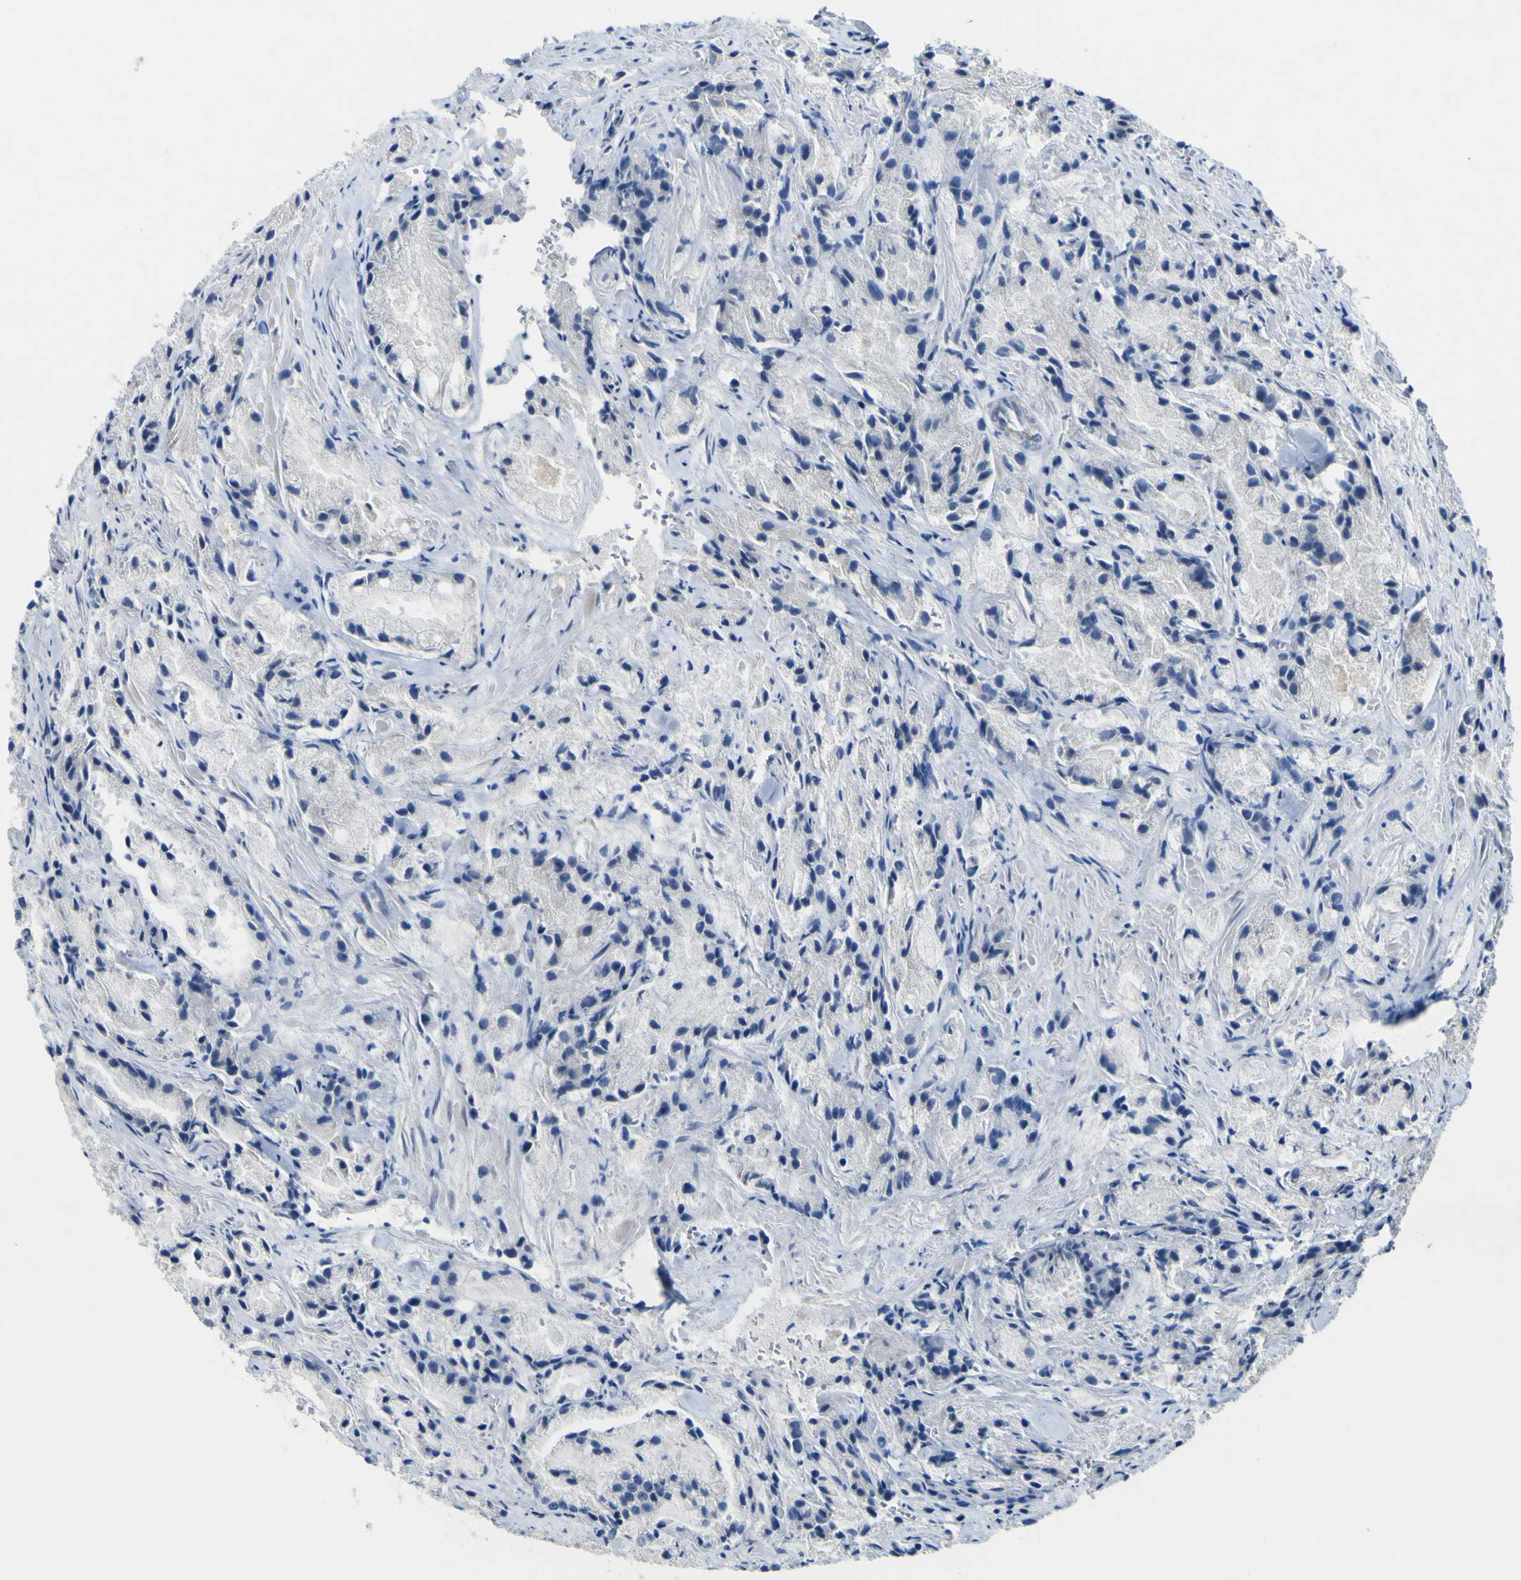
{"staining": {"intensity": "negative", "quantity": "none", "location": "none"}, "tissue": "prostate cancer", "cell_type": "Tumor cells", "image_type": "cancer", "snomed": [{"axis": "morphology", "description": "Adenocarcinoma, Low grade"}, {"axis": "topography", "description": "Prostate"}], "caption": "This is an IHC photomicrograph of prostate adenocarcinoma (low-grade). There is no positivity in tumor cells.", "gene": "LDLR", "patient": {"sex": "male", "age": 64}}